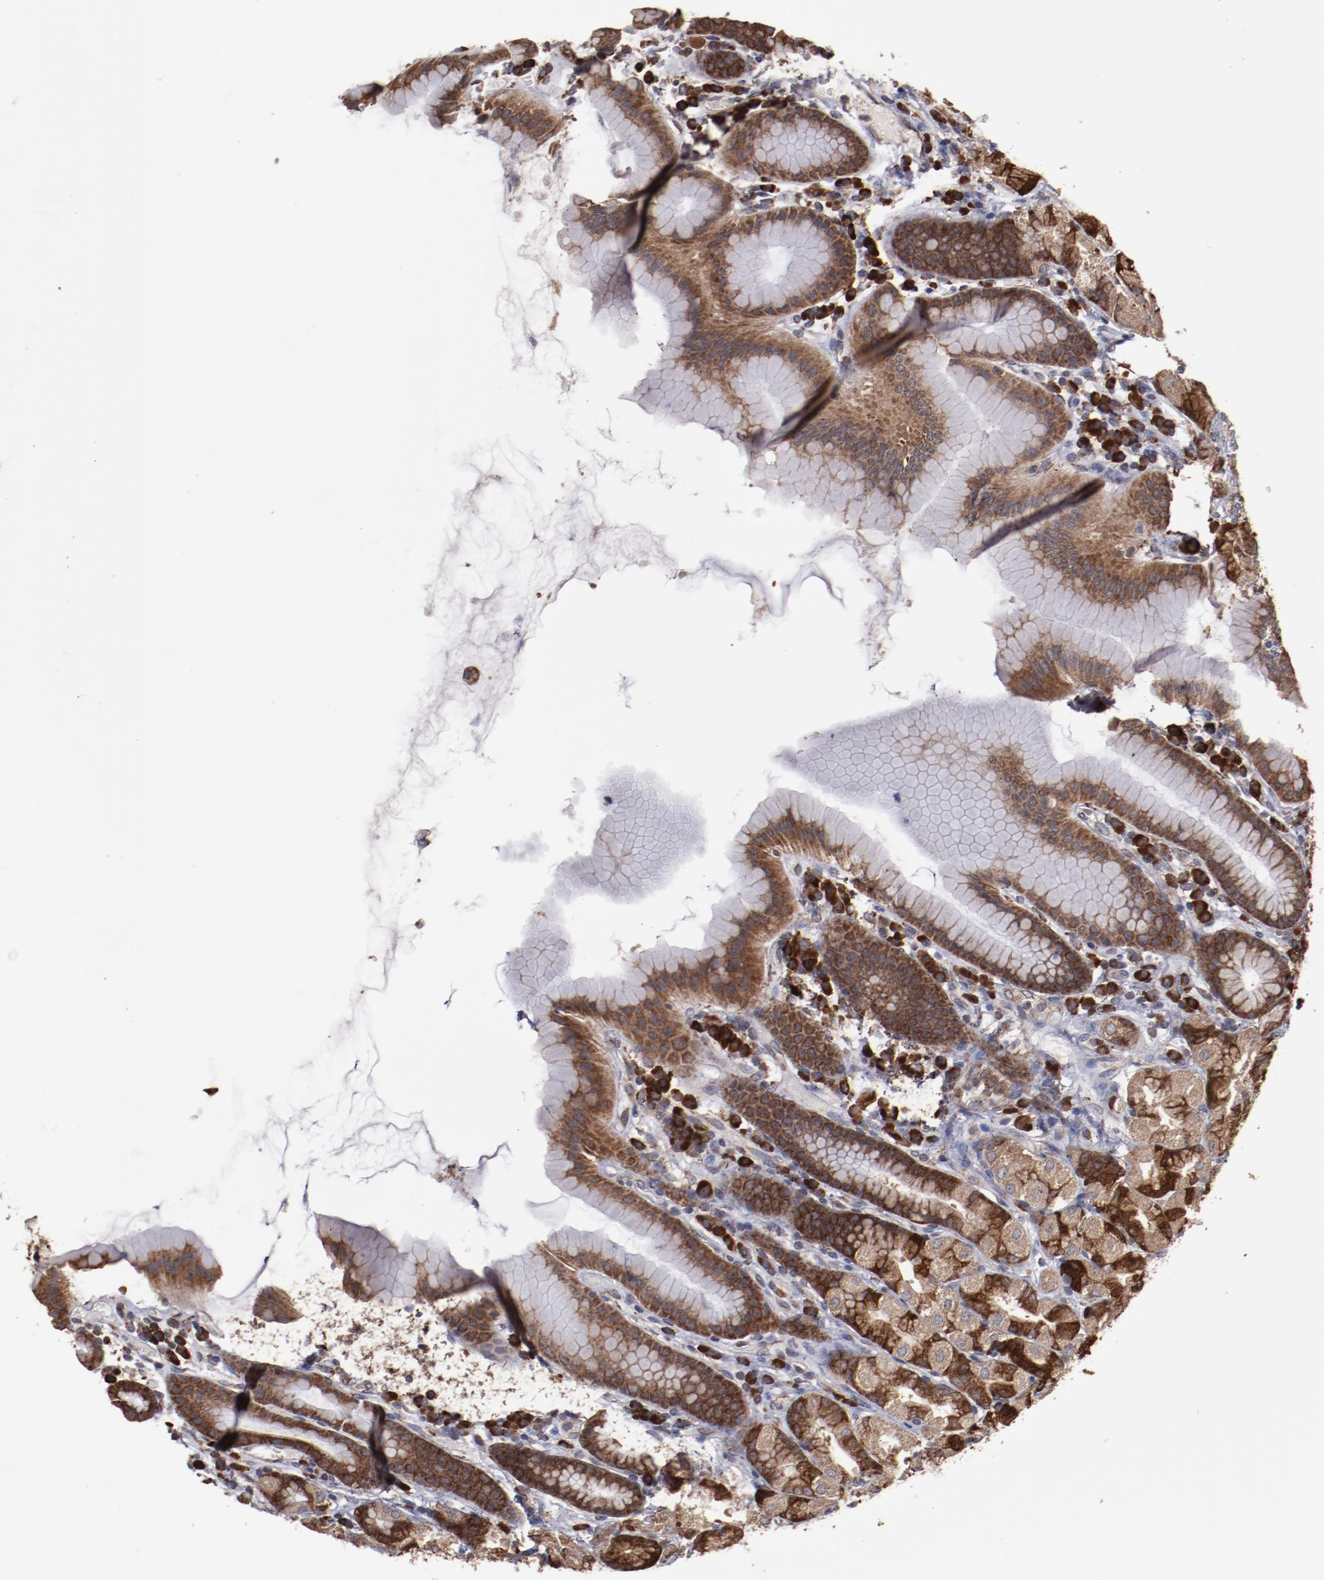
{"staining": {"intensity": "strong", "quantity": ">75%", "location": "cytoplasmic/membranous"}, "tissue": "stomach", "cell_type": "Glandular cells", "image_type": "normal", "snomed": [{"axis": "morphology", "description": "Normal tissue, NOS"}, {"axis": "topography", "description": "Stomach, upper"}], "caption": "A high-resolution photomicrograph shows immunohistochemistry staining of benign stomach, which exhibits strong cytoplasmic/membranous staining in about >75% of glandular cells.", "gene": "RPS4X", "patient": {"sex": "male", "age": 68}}